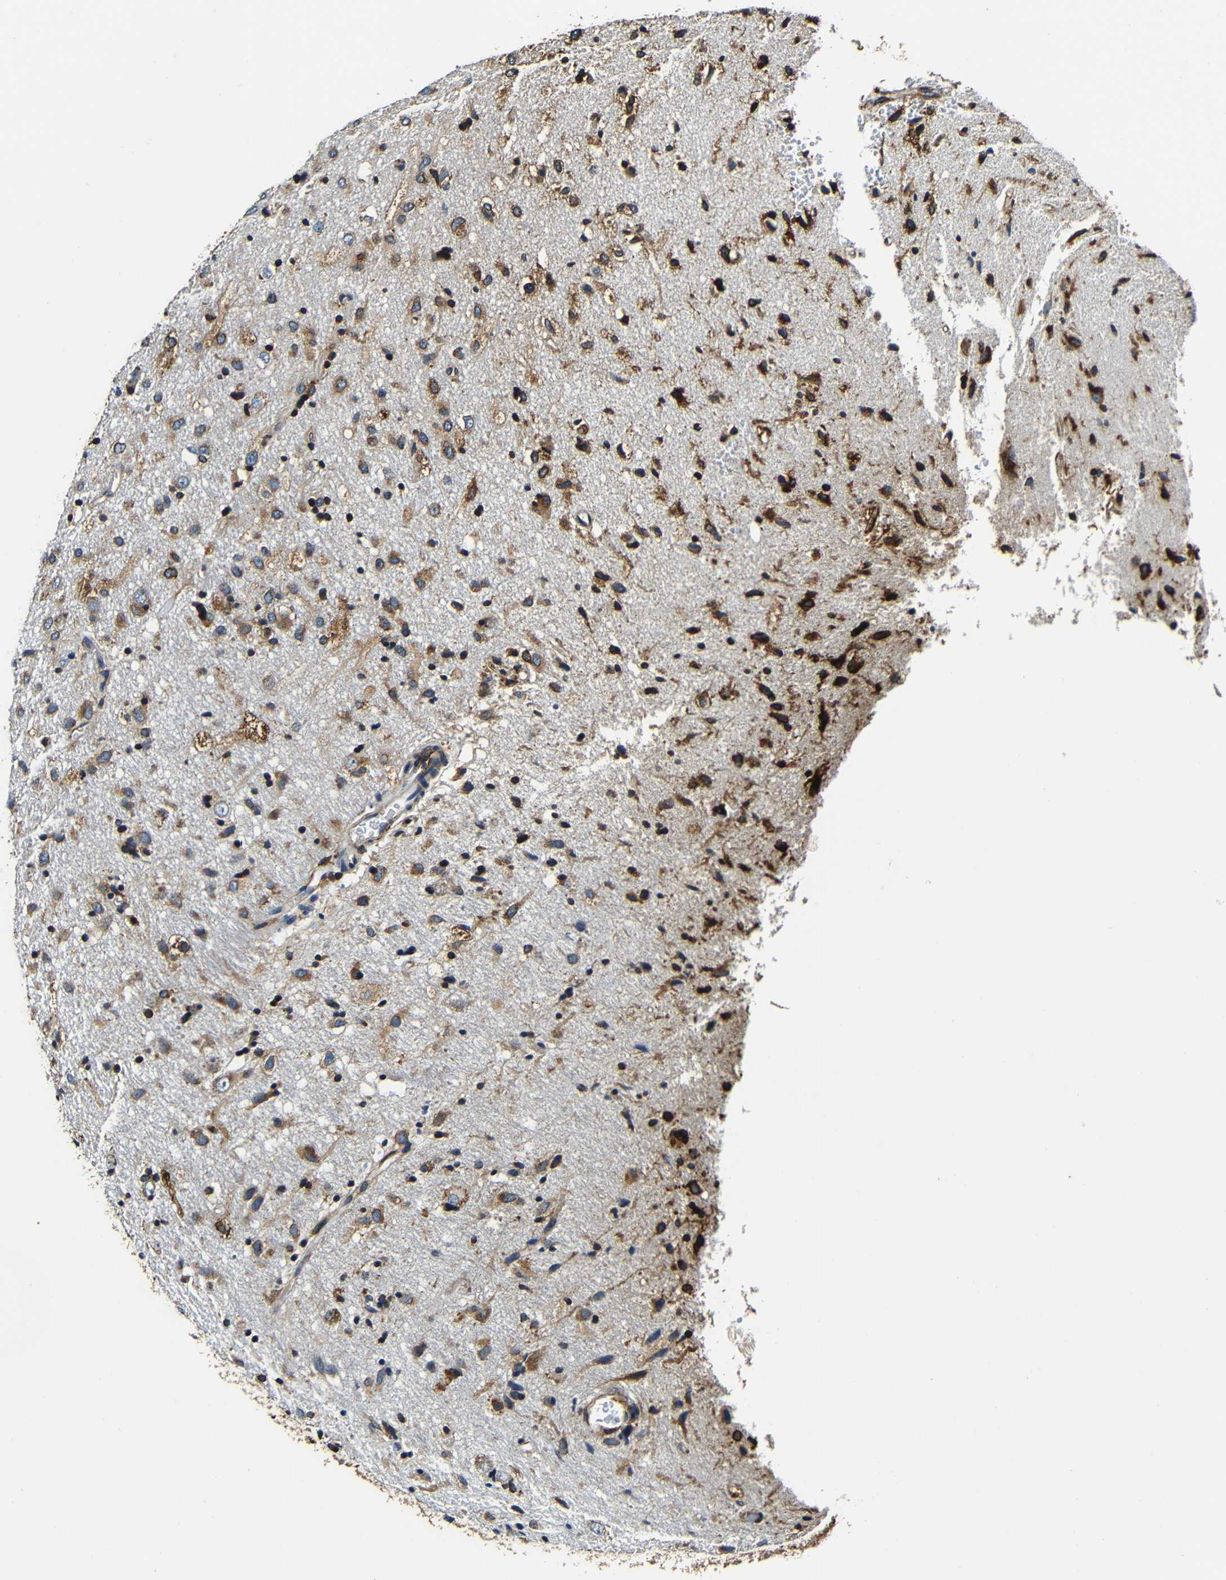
{"staining": {"intensity": "moderate", "quantity": ">75%", "location": "cytoplasmic/membranous"}, "tissue": "glioma", "cell_type": "Tumor cells", "image_type": "cancer", "snomed": [{"axis": "morphology", "description": "Glioma, malignant, Low grade"}, {"axis": "topography", "description": "Brain"}], "caption": "Immunohistochemistry photomicrograph of neoplastic tissue: human glioma stained using immunohistochemistry displays medium levels of moderate protein expression localized specifically in the cytoplasmic/membranous of tumor cells, appearing as a cytoplasmic/membranous brown color.", "gene": "RRBP1", "patient": {"sex": "male", "age": 77}}